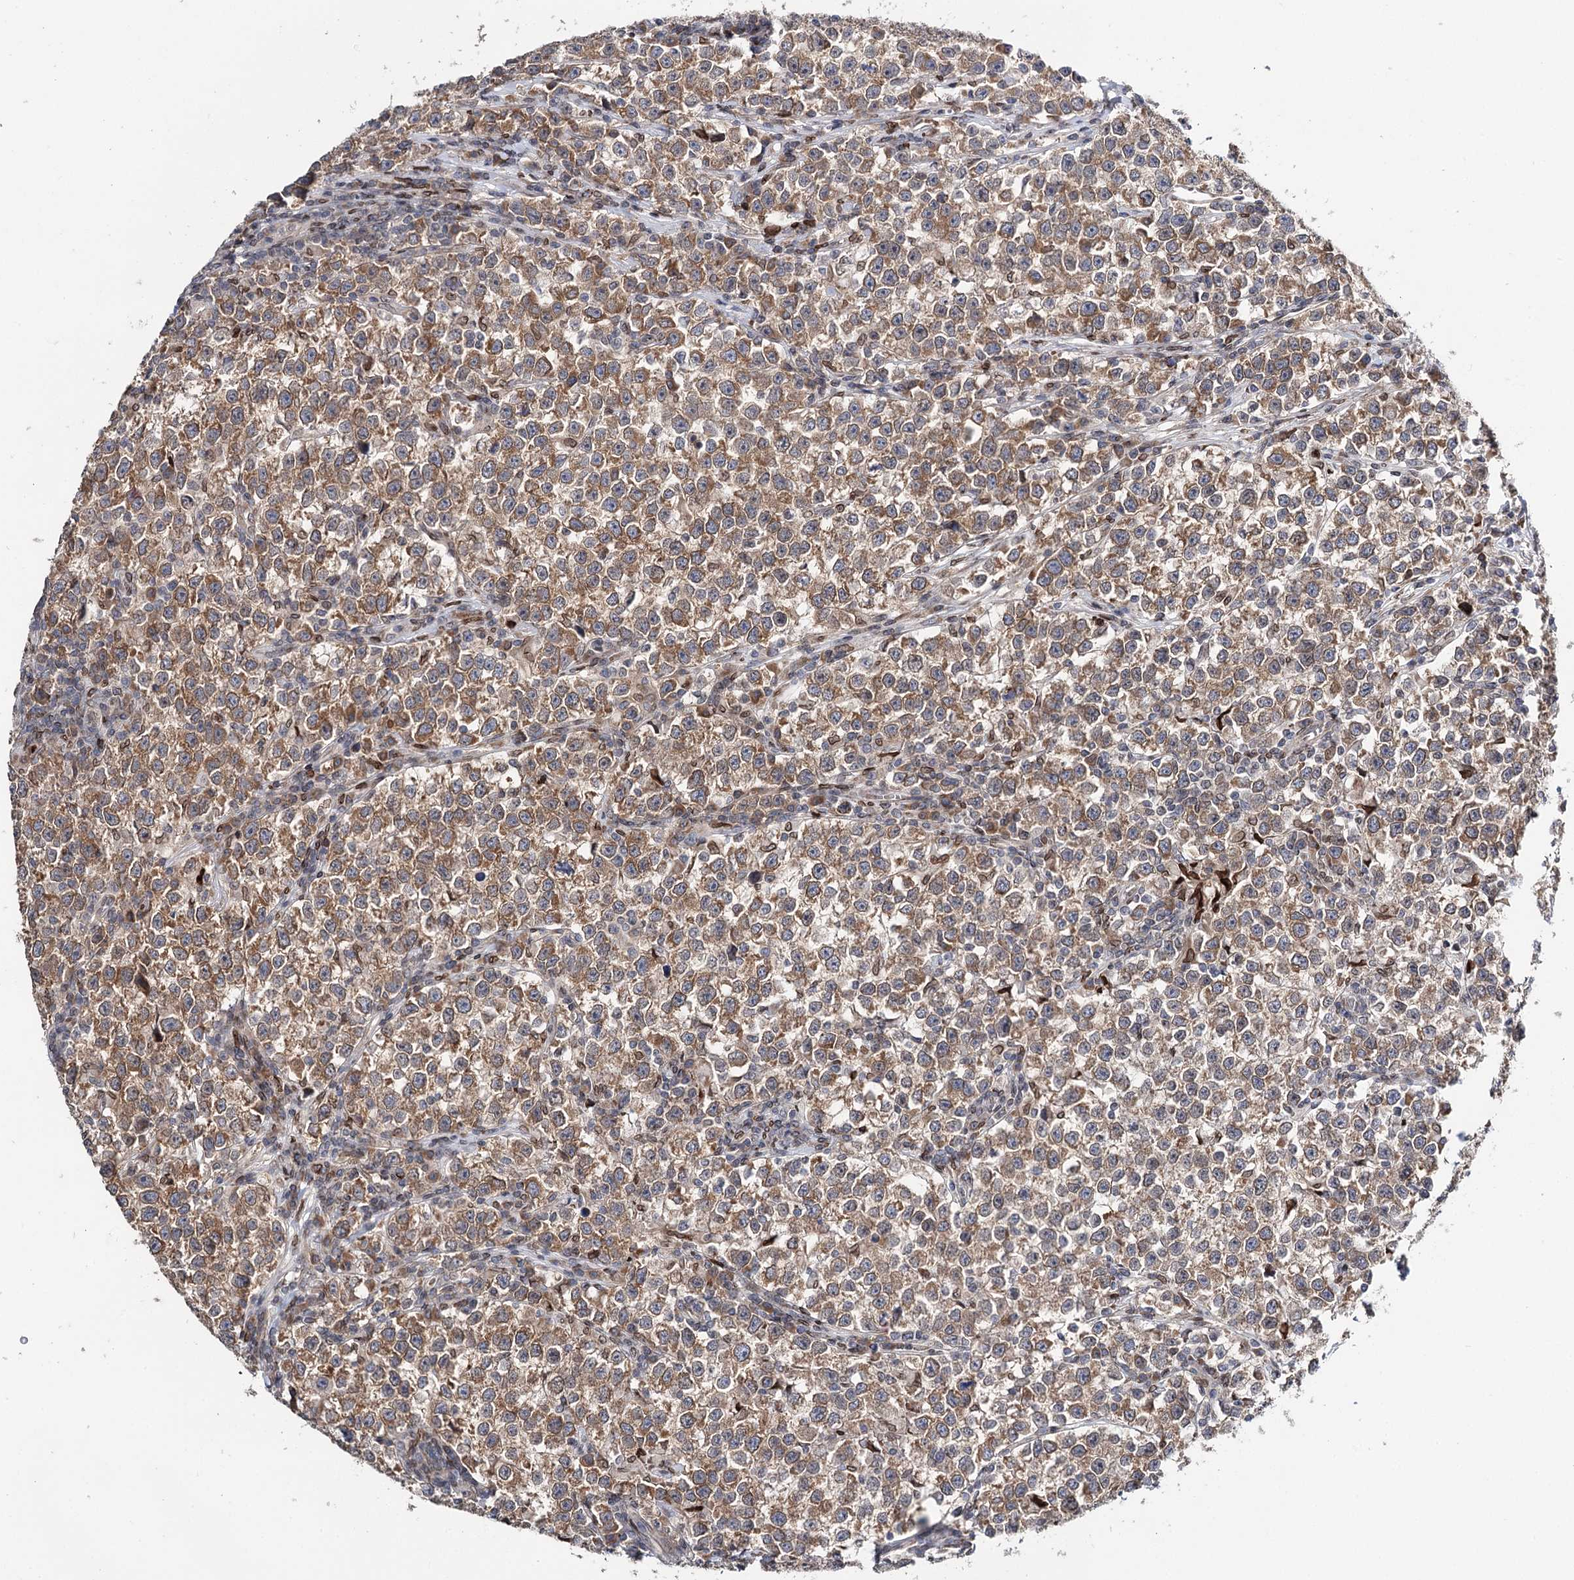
{"staining": {"intensity": "moderate", "quantity": ">75%", "location": "cytoplasmic/membranous"}, "tissue": "testis cancer", "cell_type": "Tumor cells", "image_type": "cancer", "snomed": [{"axis": "morphology", "description": "Normal tissue, NOS"}, {"axis": "morphology", "description": "Seminoma, NOS"}, {"axis": "topography", "description": "Testis"}], "caption": "Testis seminoma was stained to show a protein in brown. There is medium levels of moderate cytoplasmic/membranous staining in approximately >75% of tumor cells.", "gene": "CFAP46", "patient": {"sex": "male", "age": 43}}